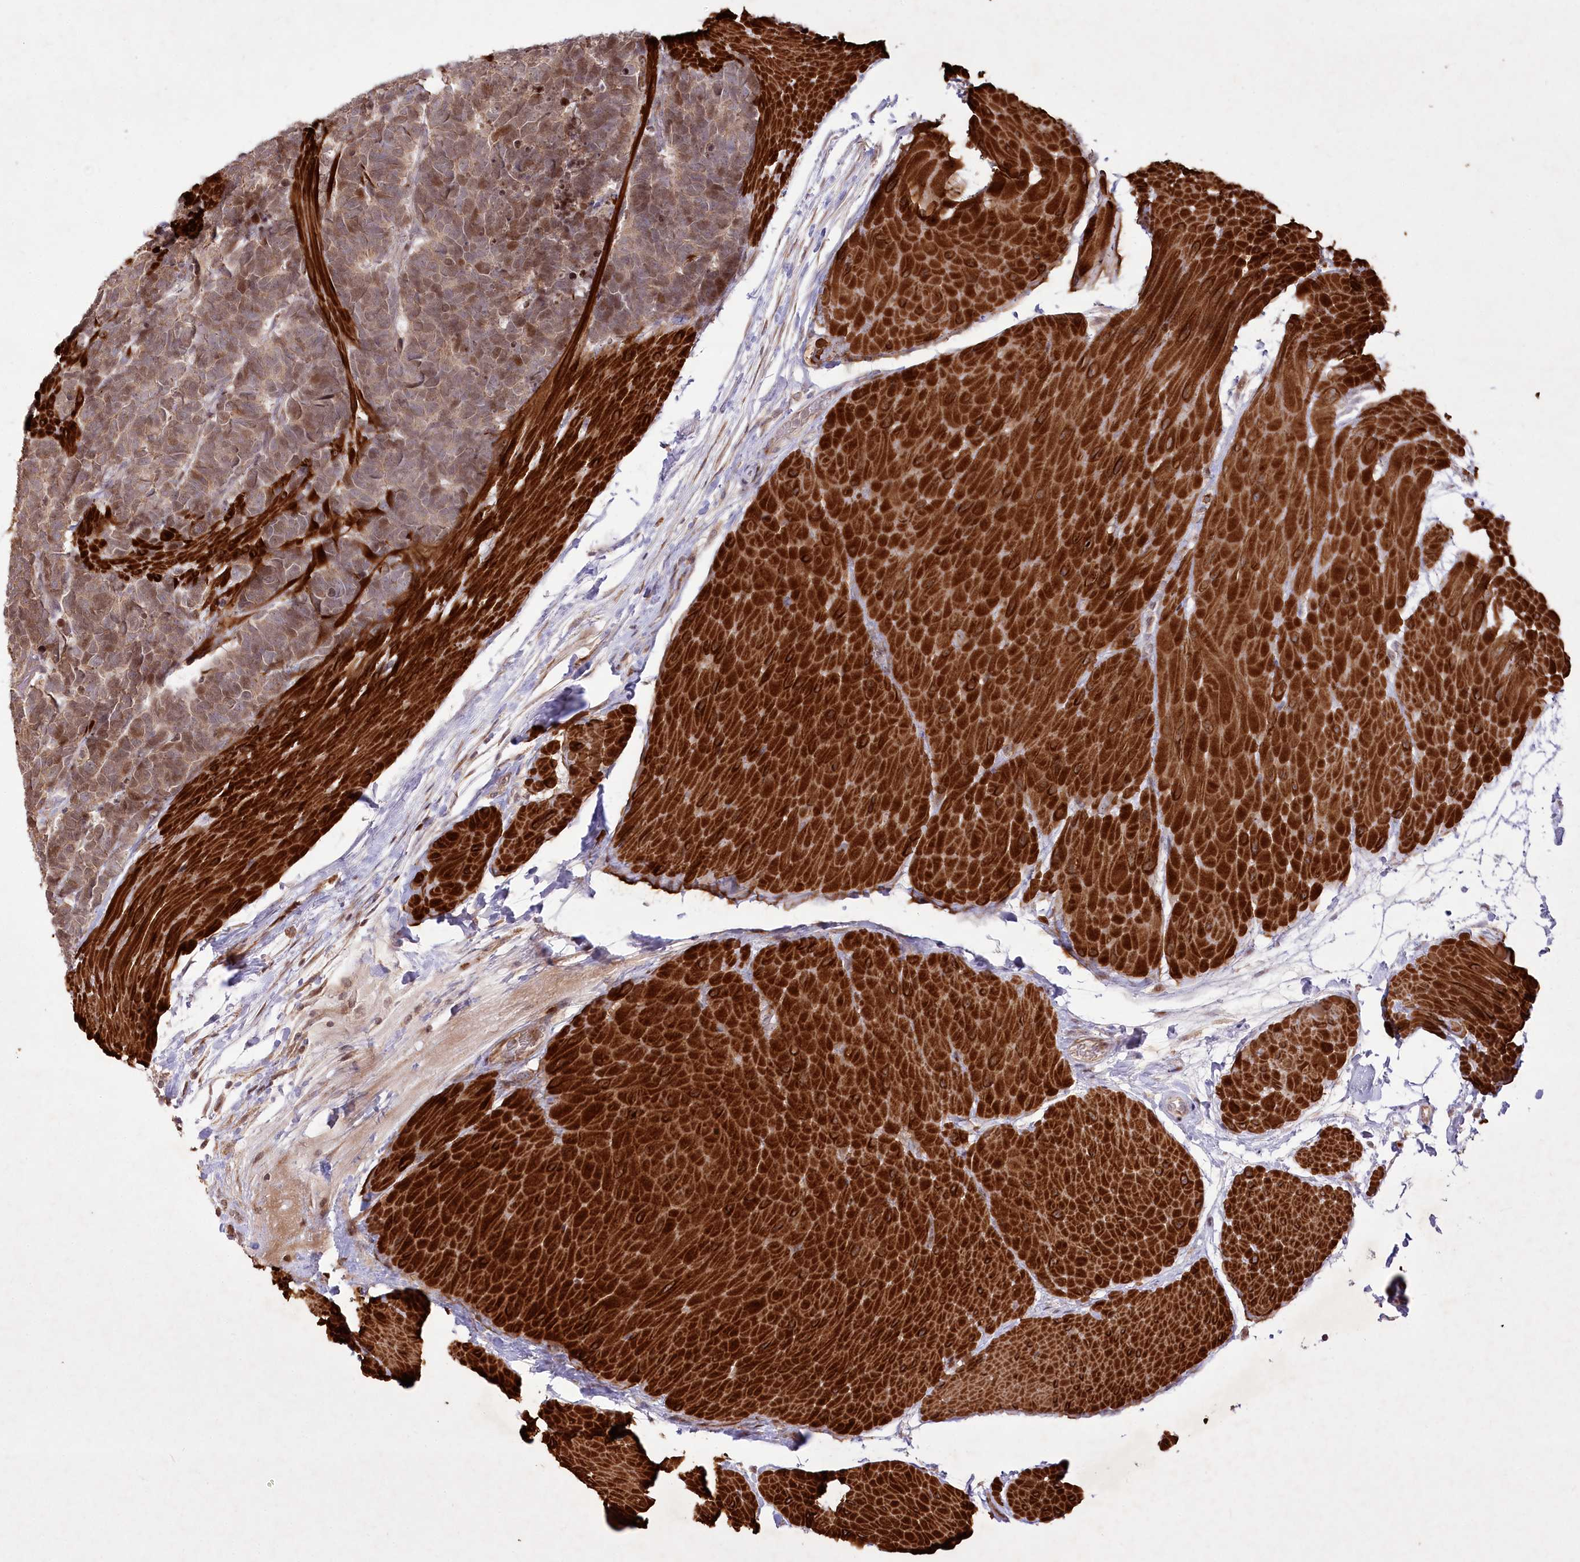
{"staining": {"intensity": "weak", "quantity": ">75%", "location": "cytoplasmic/membranous,nuclear"}, "tissue": "carcinoid", "cell_type": "Tumor cells", "image_type": "cancer", "snomed": [{"axis": "morphology", "description": "Carcinoma, NOS"}, {"axis": "morphology", "description": "Carcinoid, malignant, NOS"}, {"axis": "topography", "description": "Urinary bladder"}], "caption": "Carcinoma was stained to show a protein in brown. There is low levels of weak cytoplasmic/membranous and nuclear staining in approximately >75% of tumor cells.", "gene": "PSTK", "patient": {"sex": "male", "age": 57}}